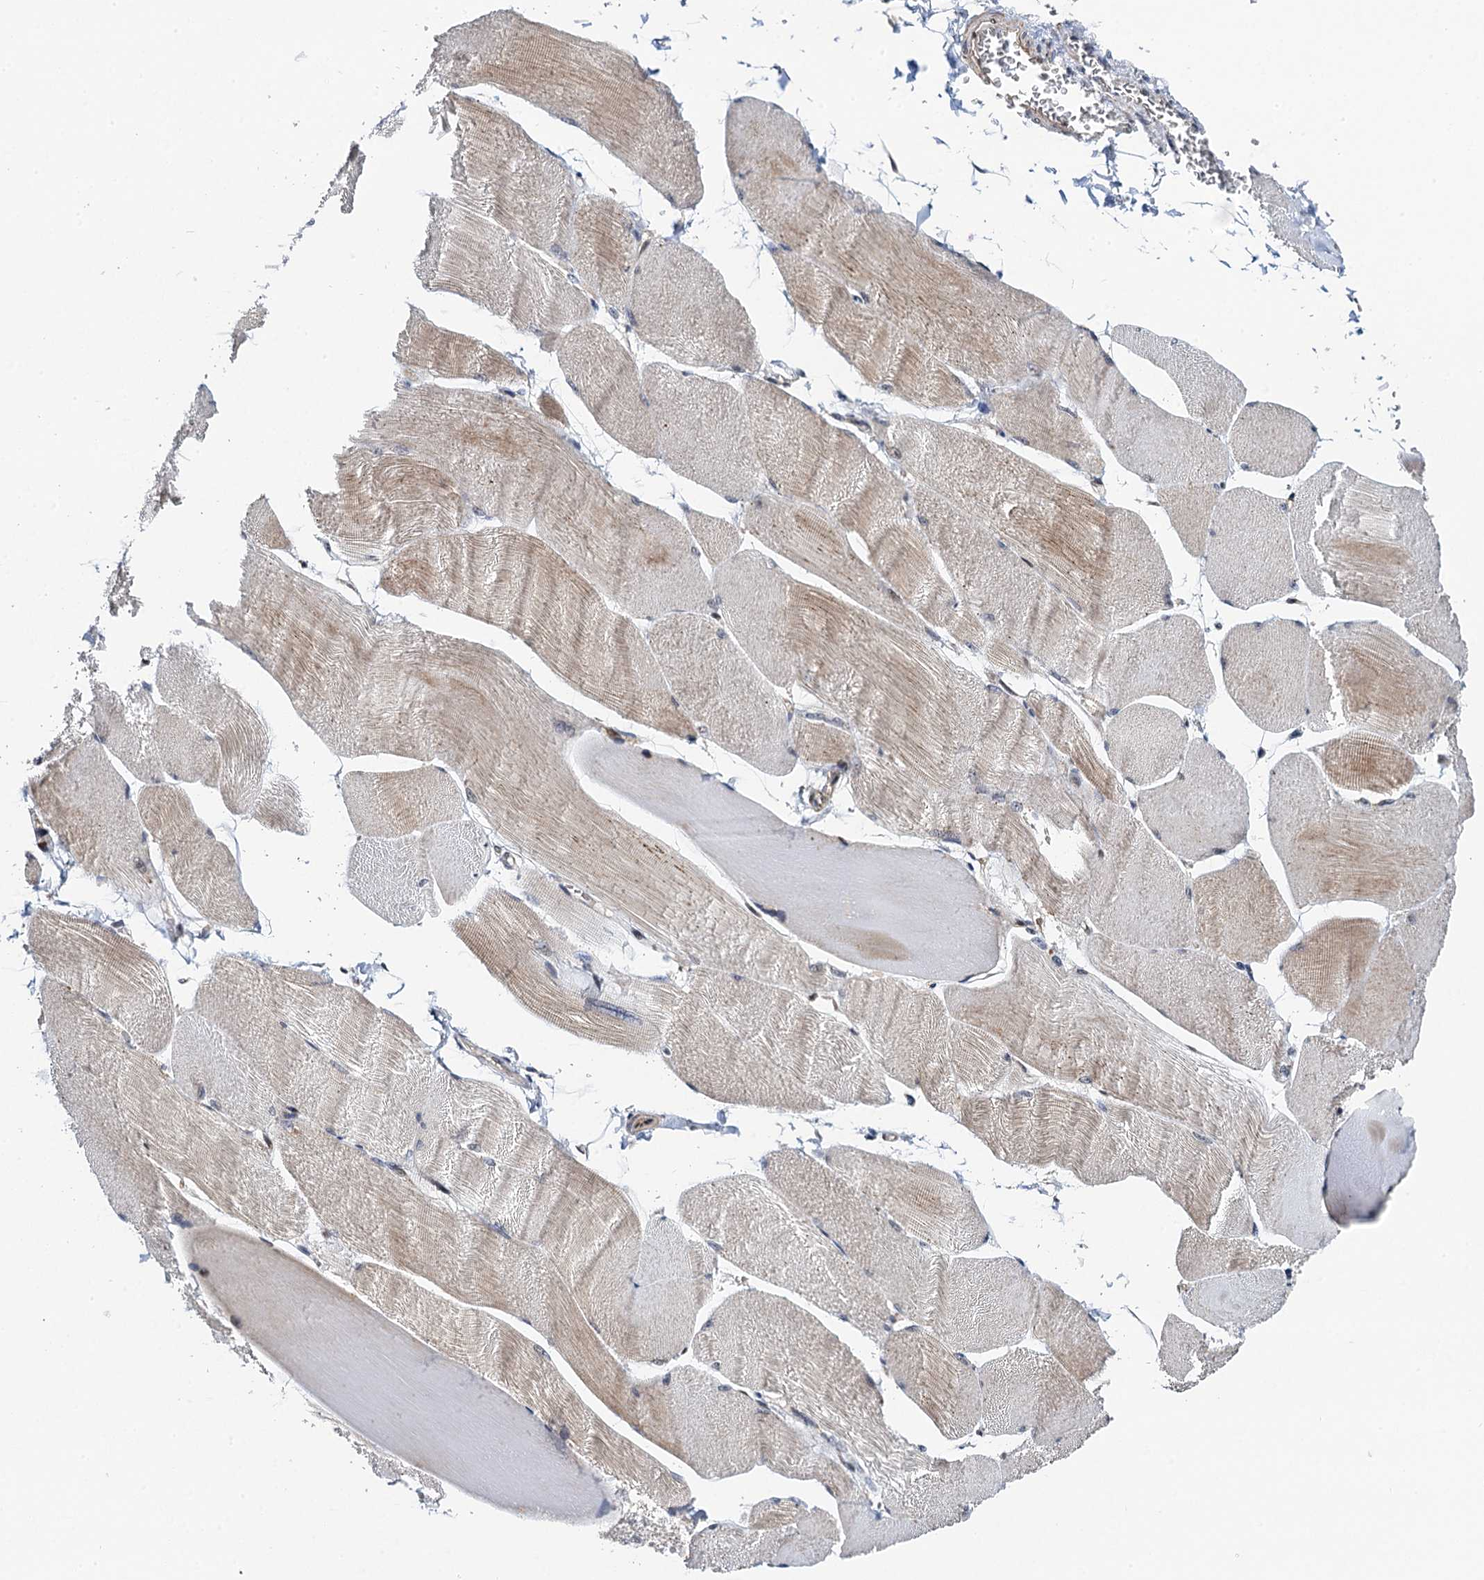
{"staining": {"intensity": "moderate", "quantity": "25%-75%", "location": "cytoplasmic/membranous"}, "tissue": "skeletal muscle", "cell_type": "Myocytes", "image_type": "normal", "snomed": [{"axis": "morphology", "description": "Normal tissue, NOS"}, {"axis": "morphology", "description": "Basal cell carcinoma"}, {"axis": "topography", "description": "Skeletal muscle"}], "caption": "Immunohistochemistry (IHC) (DAB) staining of benign skeletal muscle reveals moderate cytoplasmic/membranous protein positivity in approximately 25%-75% of myocytes.", "gene": "CMPK2", "patient": {"sex": "female", "age": 64}}